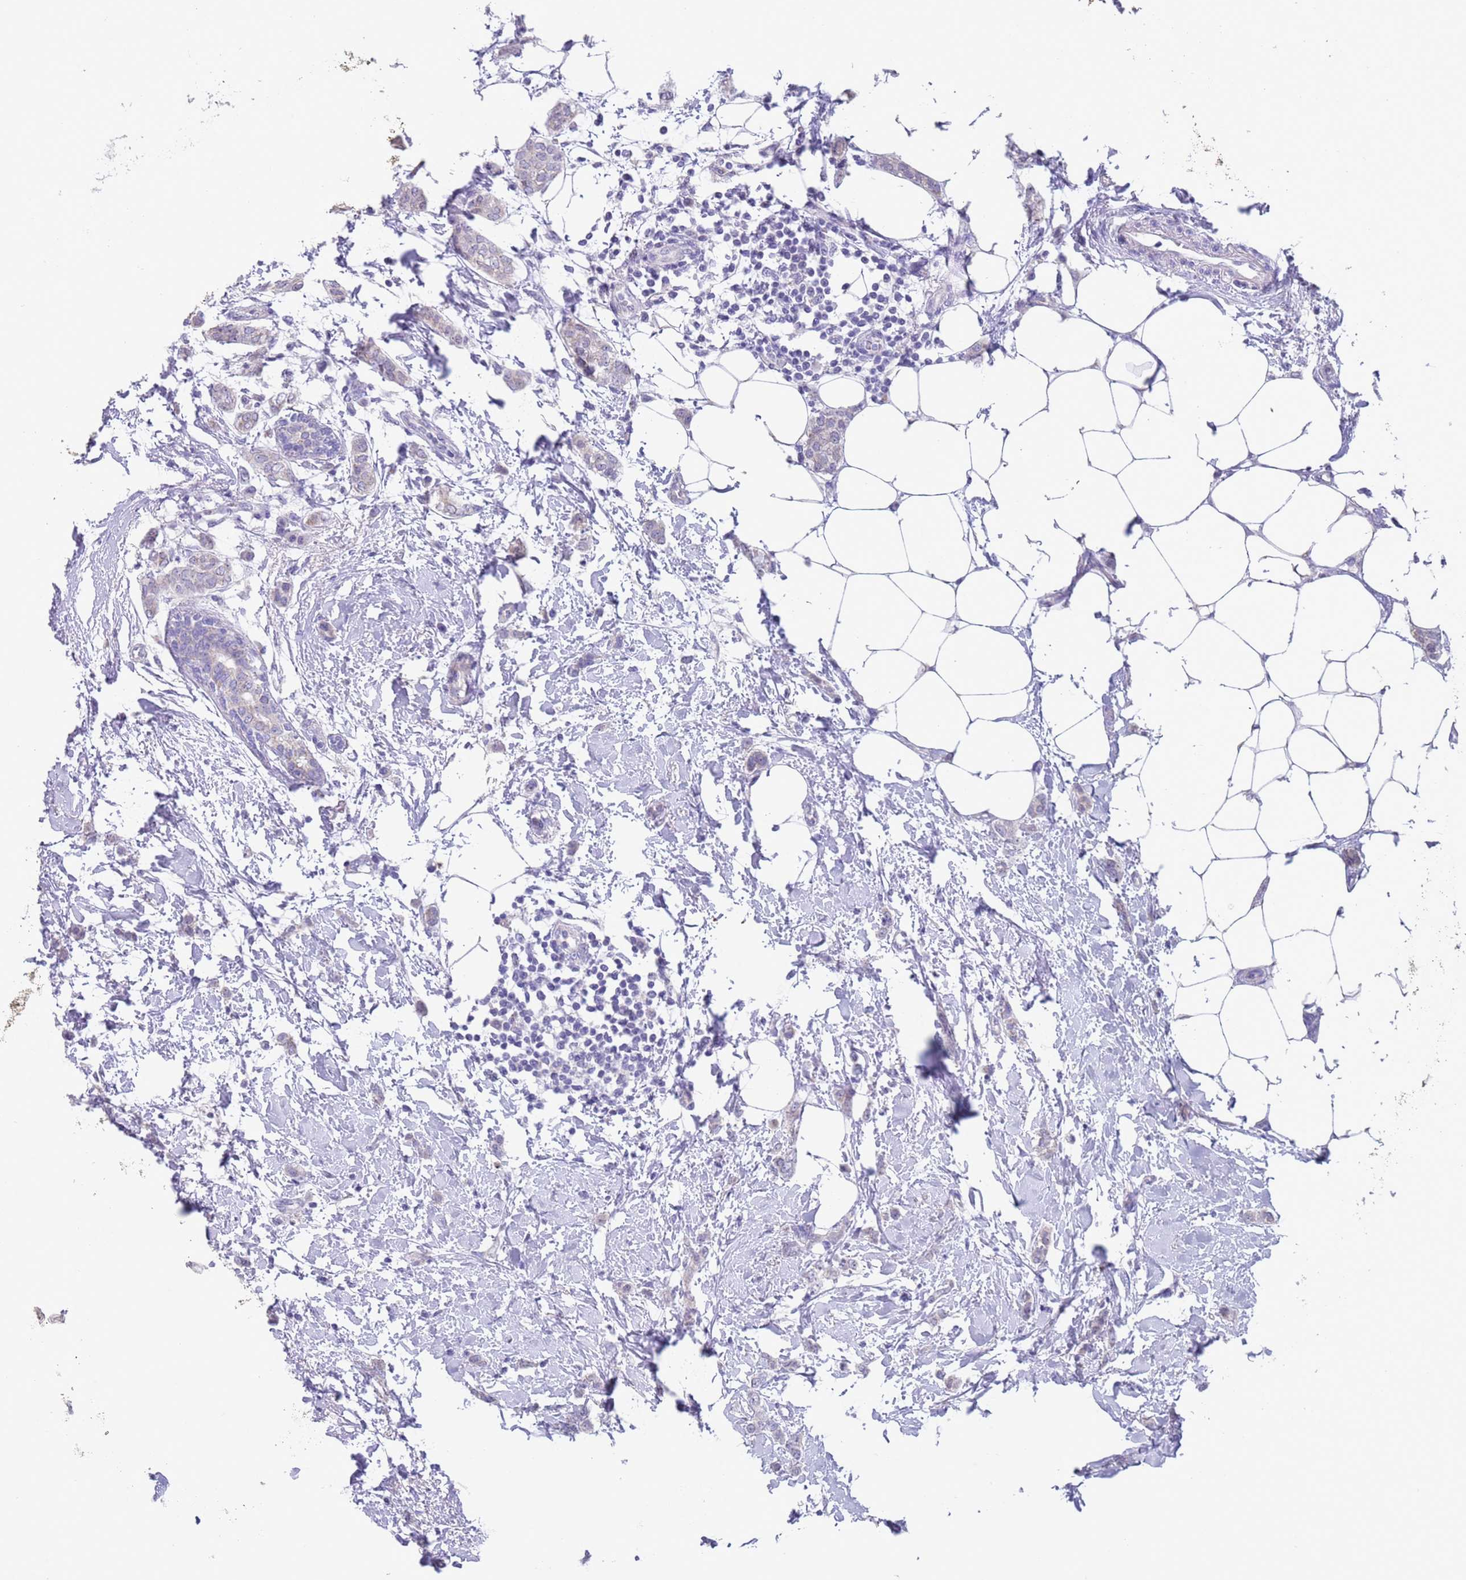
{"staining": {"intensity": "negative", "quantity": "none", "location": "none"}, "tissue": "breast cancer", "cell_type": "Tumor cells", "image_type": "cancer", "snomed": [{"axis": "morphology", "description": "Duct carcinoma"}, {"axis": "topography", "description": "Breast"}], "caption": "IHC micrograph of human intraductal carcinoma (breast) stained for a protein (brown), which displays no staining in tumor cells.", "gene": "SPIRE2", "patient": {"sex": "female", "age": 72}}